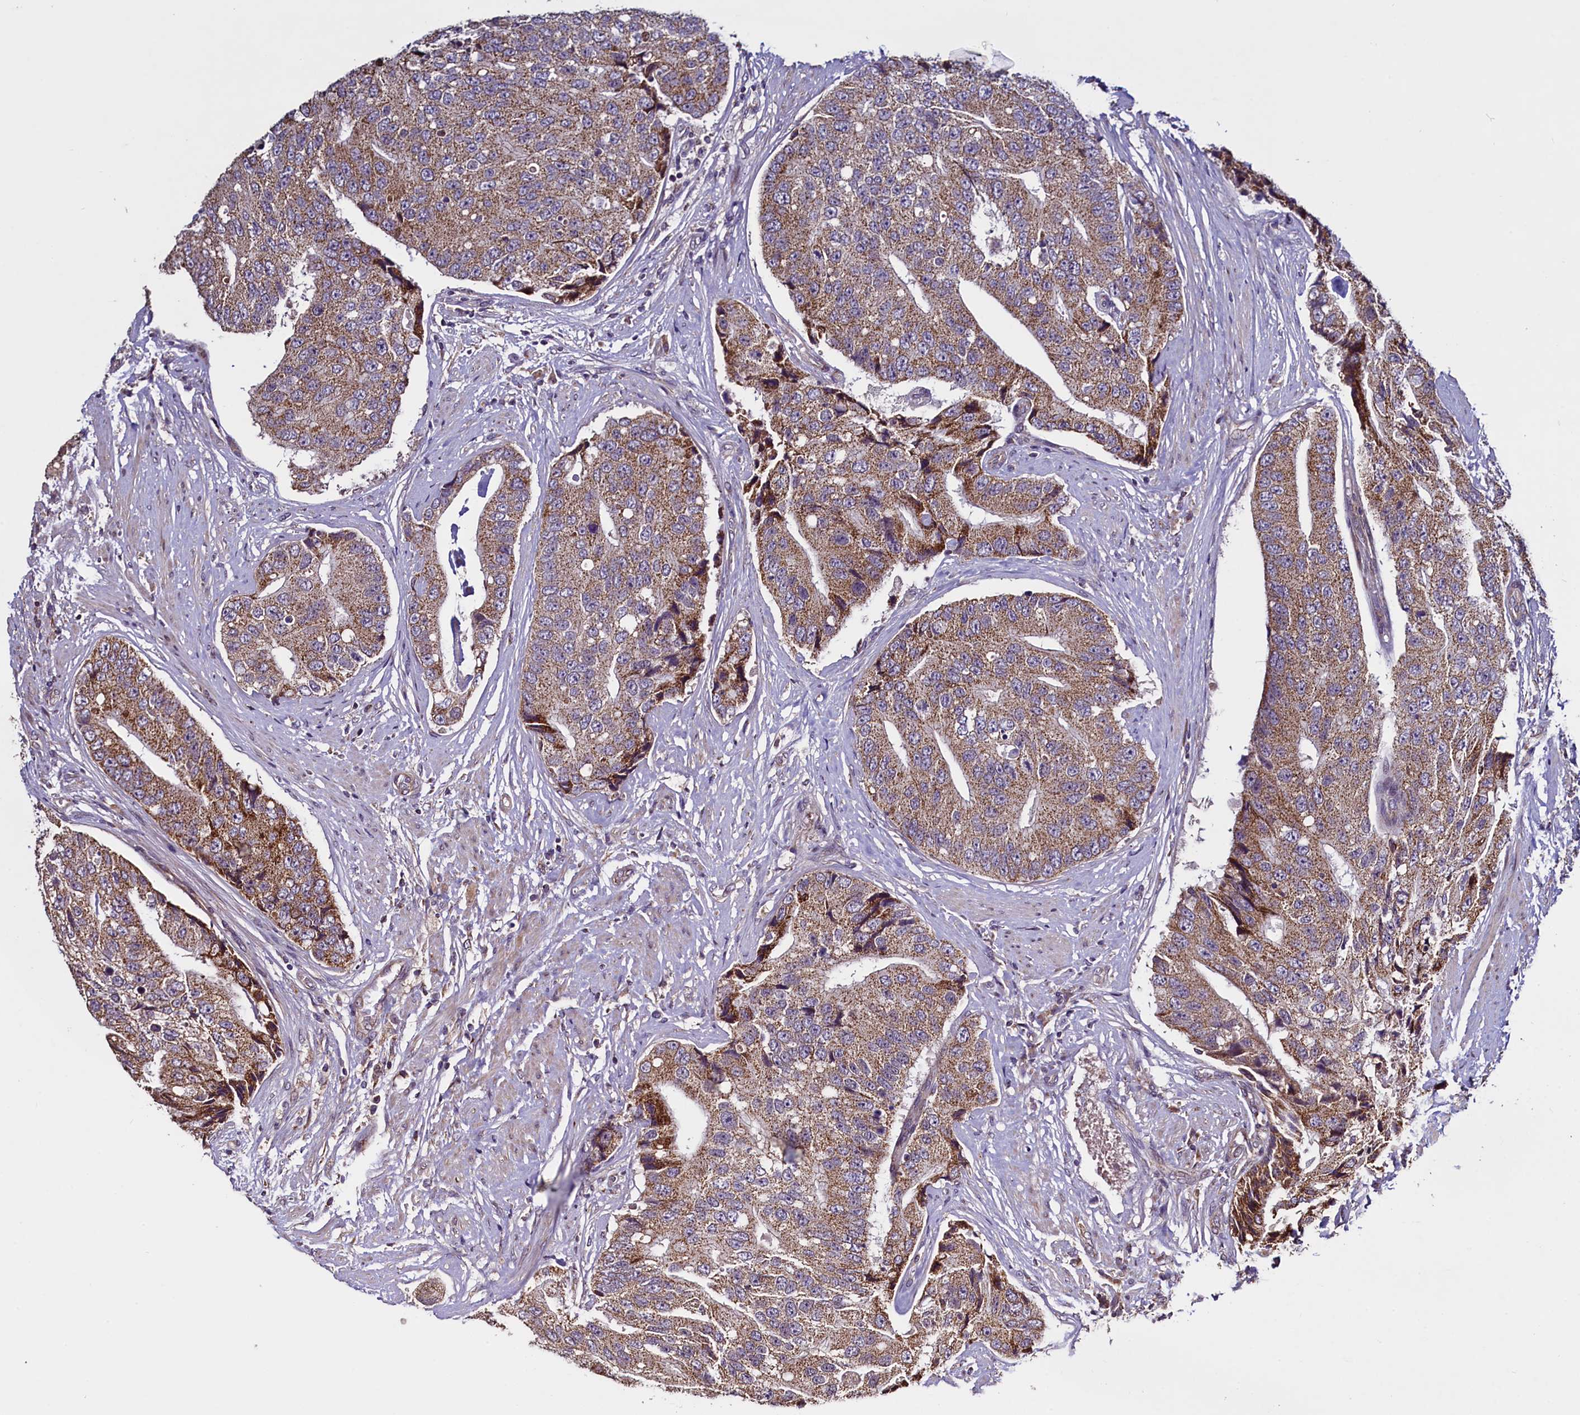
{"staining": {"intensity": "moderate", "quantity": ">75%", "location": "cytoplasmic/membranous"}, "tissue": "prostate cancer", "cell_type": "Tumor cells", "image_type": "cancer", "snomed": [{"axis": "morphology", "description": "Adenocarcinoma, High grade"}, {"axis": "topography", "description": "Prostate"}], "caption": "Brown immunohistochemical staining in human prostate cancer displays moderate cytoplasmic/membranous staining in about >75% of tumor cells. (DAB (3,3'-diaminobenzidine) IHC with brightfield microscopy, high magnification).", "gene": "RBFA", "patient": {"sex": "male", "age": 70}}